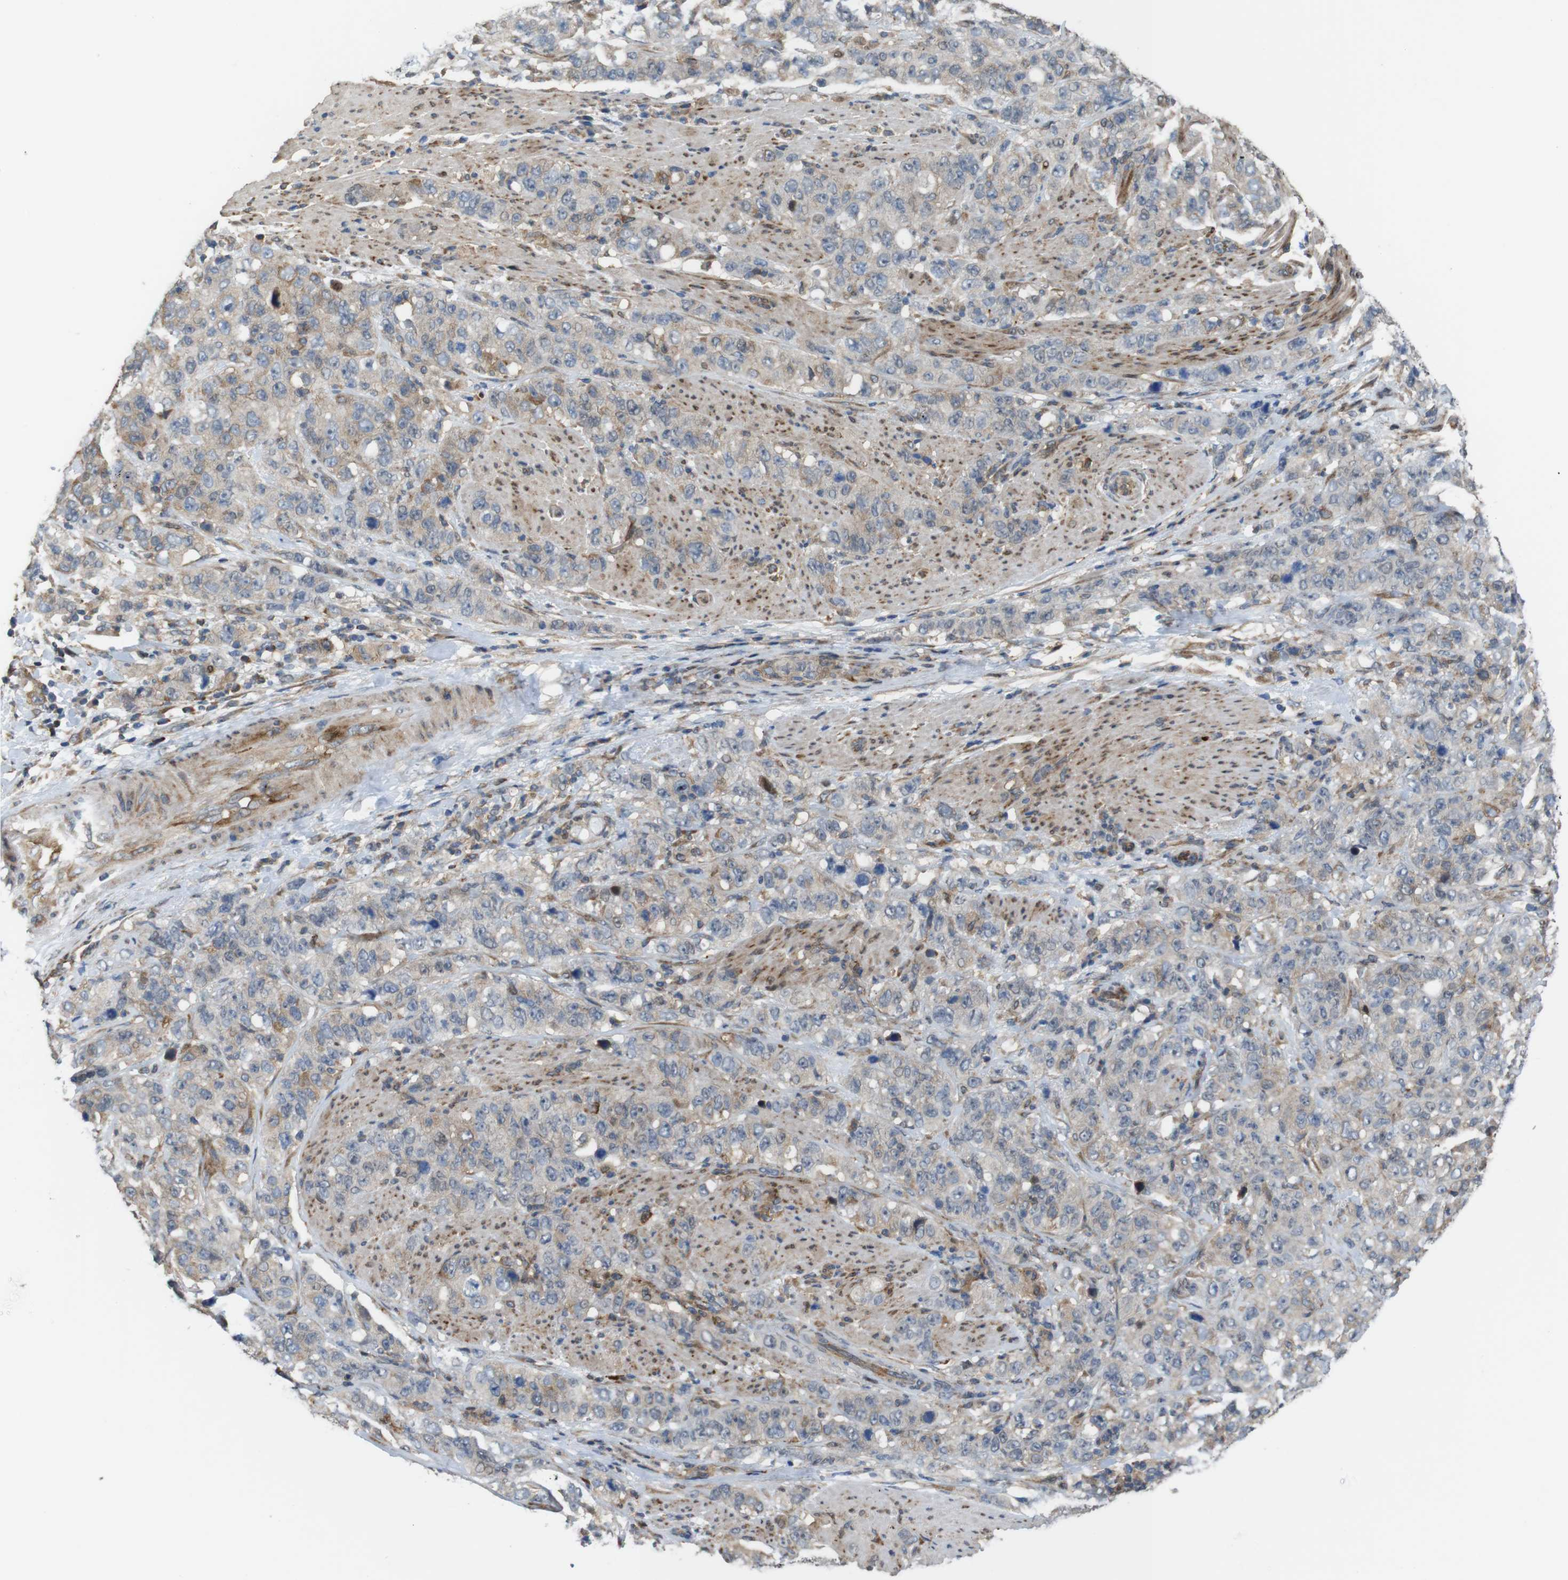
{"staining": {"intensity": "strong", "quantity": "<25%", "location": "cytoplasmic/membranous"}, "tissue": "stomach cancer", "cell_type": "Tumor cells", "image_type": "cancer", "snomed": [{"axis": "morphology", "description": "Adenocarcinoma, NOS"}, {"axis": "topography", "description": "Stomach"}], "caption": "This histopathology image displays immunohistochemistry staining of adenocarcinoma (stomach), with medium strong cytoplasmic/membranous positivity in about <25% of tumor cells.", "gene": "PCOLCE2", "patient": {"sex": "male", "age": 48}}